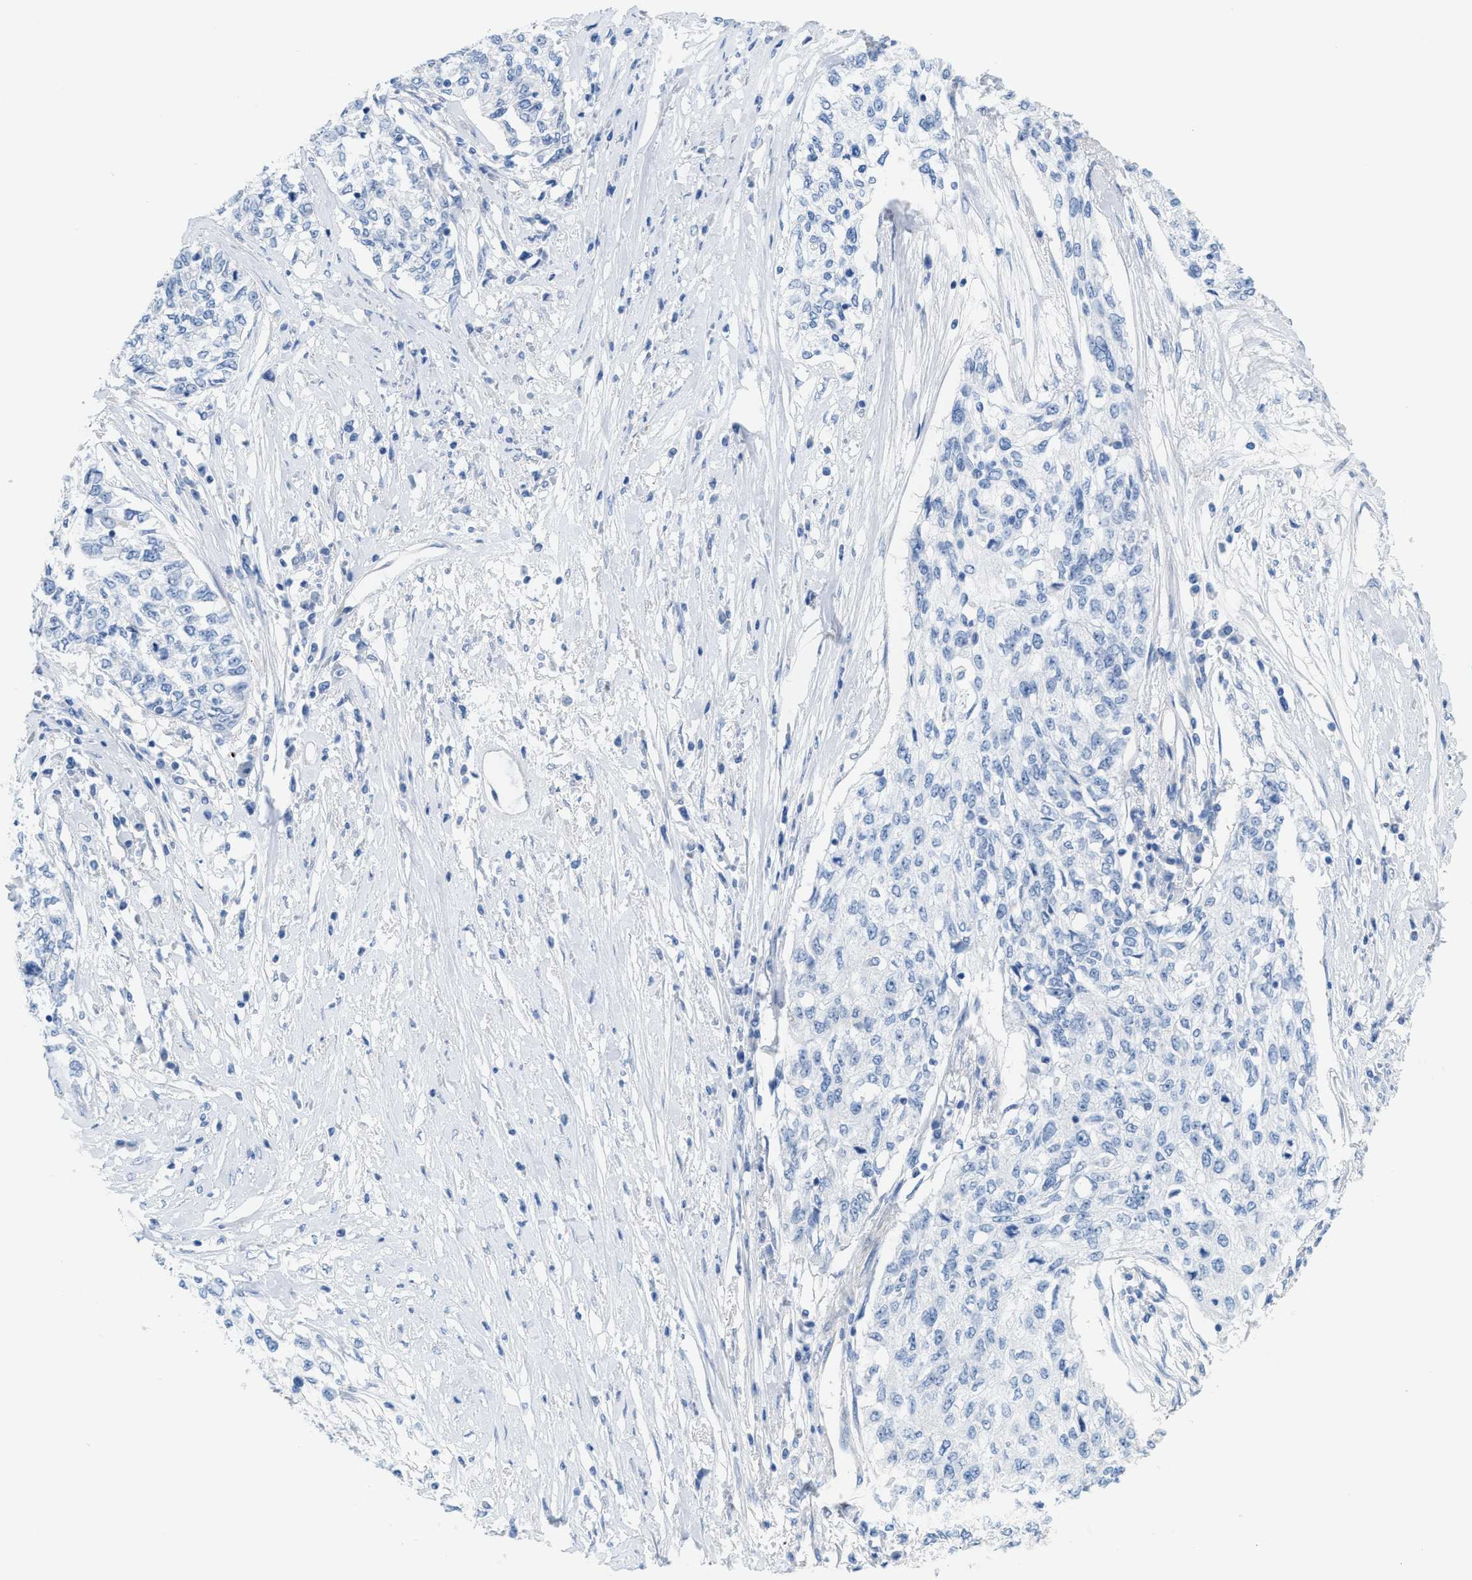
{"staining": {"intensity": "negative", "quantity": "none", "location": "none"}, "tissue": "cervical cancer", "cell_type": "Tumor cells", "image_type": "cancer", "snomed": [{"axis": "morphology", "description": "Squamous cell carcinoma, NOS"}, {"axis": "topography", "description": "Cervix"}], "caption": "DAB immunohistochemical staining of human cervical squamous cell carcinoma displays no significant staining in tumor cells.", "gene": "MPP3", "patient": {"sex": "female", "age": 57}}